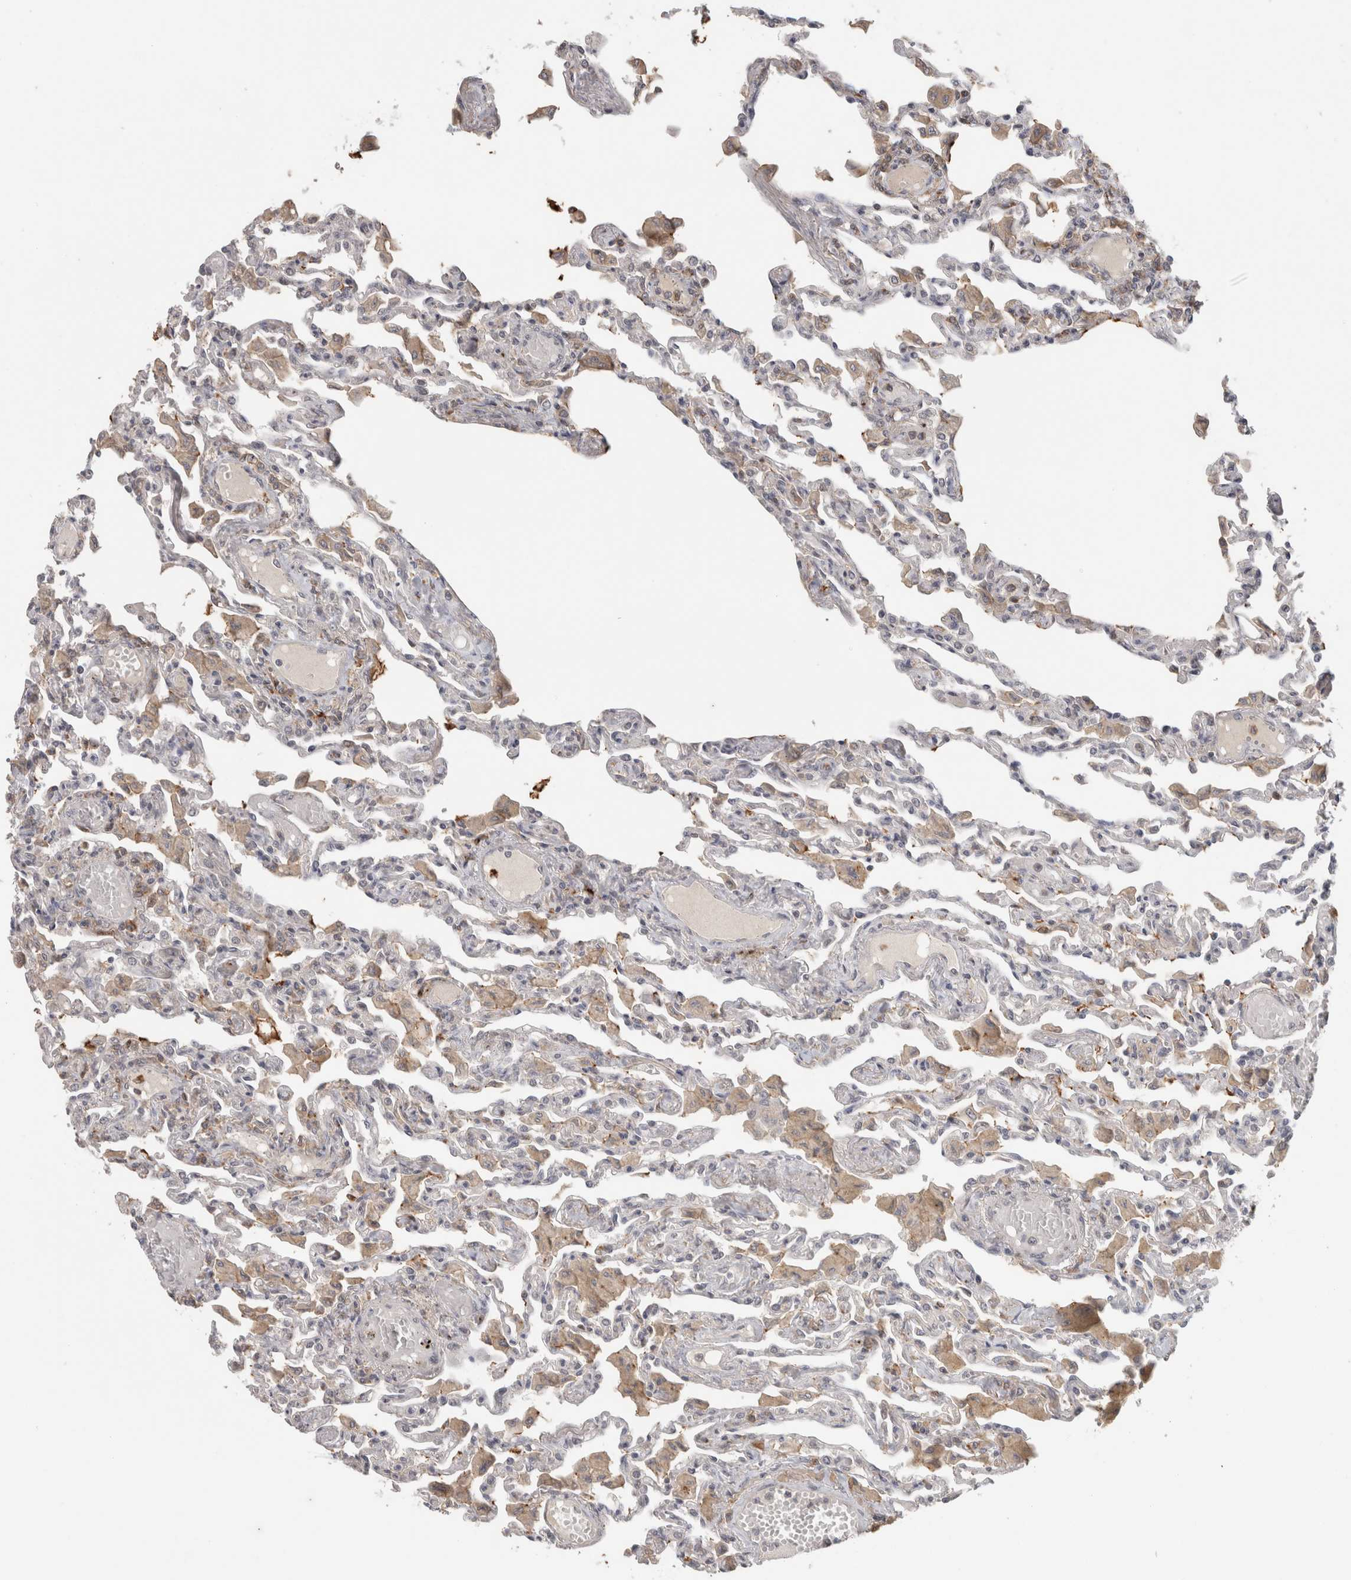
{"staining": {"intensity": "negative", "quantity": "none", "location": "none"}, "tissue": "lung", "cell_type": "Alveolar cells", "image_type": "normal", "snomed": [{"axis": "morphology", "description": "Normal tissue, NOS"}, {"axis": "topography", "description": "Bronchus"}, {"axis": "topography", "description": "Lung"}], "caption": "This is an immunohistochemistry image of benign lung. There is no positivity in alveolar cells.", "gene": "HAVCR2", "patient": {"sex": "female", "age": 49}}